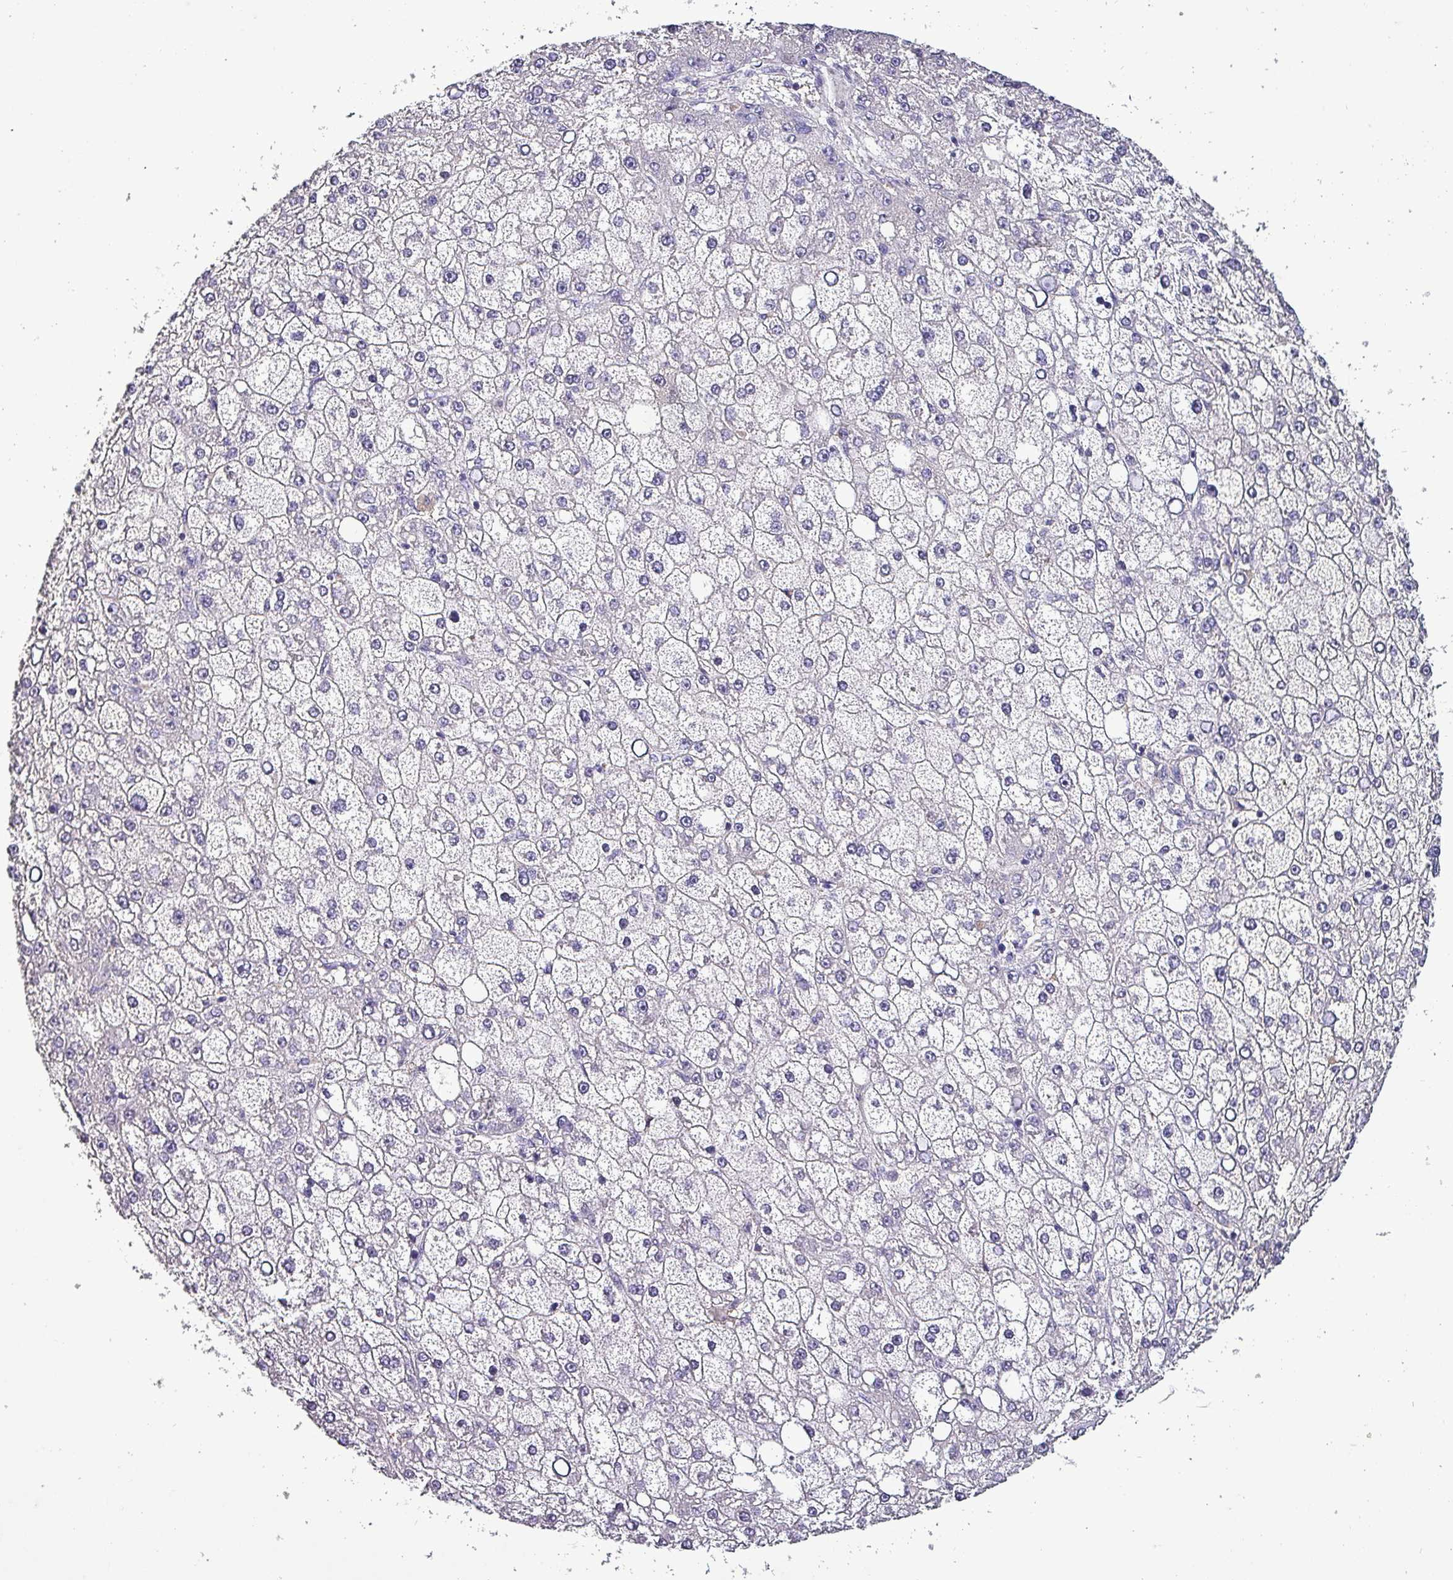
{"staining": {"intensity": "negative", "quantity": "none", "location": "none"}, "tissue": "liver cancer", "cell_type": "Tumor cells", "image_type": "cancer", "snomed": [{"axis": "morphology", "description": "Carcinoma, Hepatocellular, NOS"}, {"axis": "topography", "description": "Liver"}], "caption": "A high-resolution photomicrograph shows immunohistochemistry (IHC) staining of liver hepatocellular carcinoma, which reveals no significant positivity in tumor cells.", "gene": "HTRA4", "patient": {"sex": "male", "age": 67}}